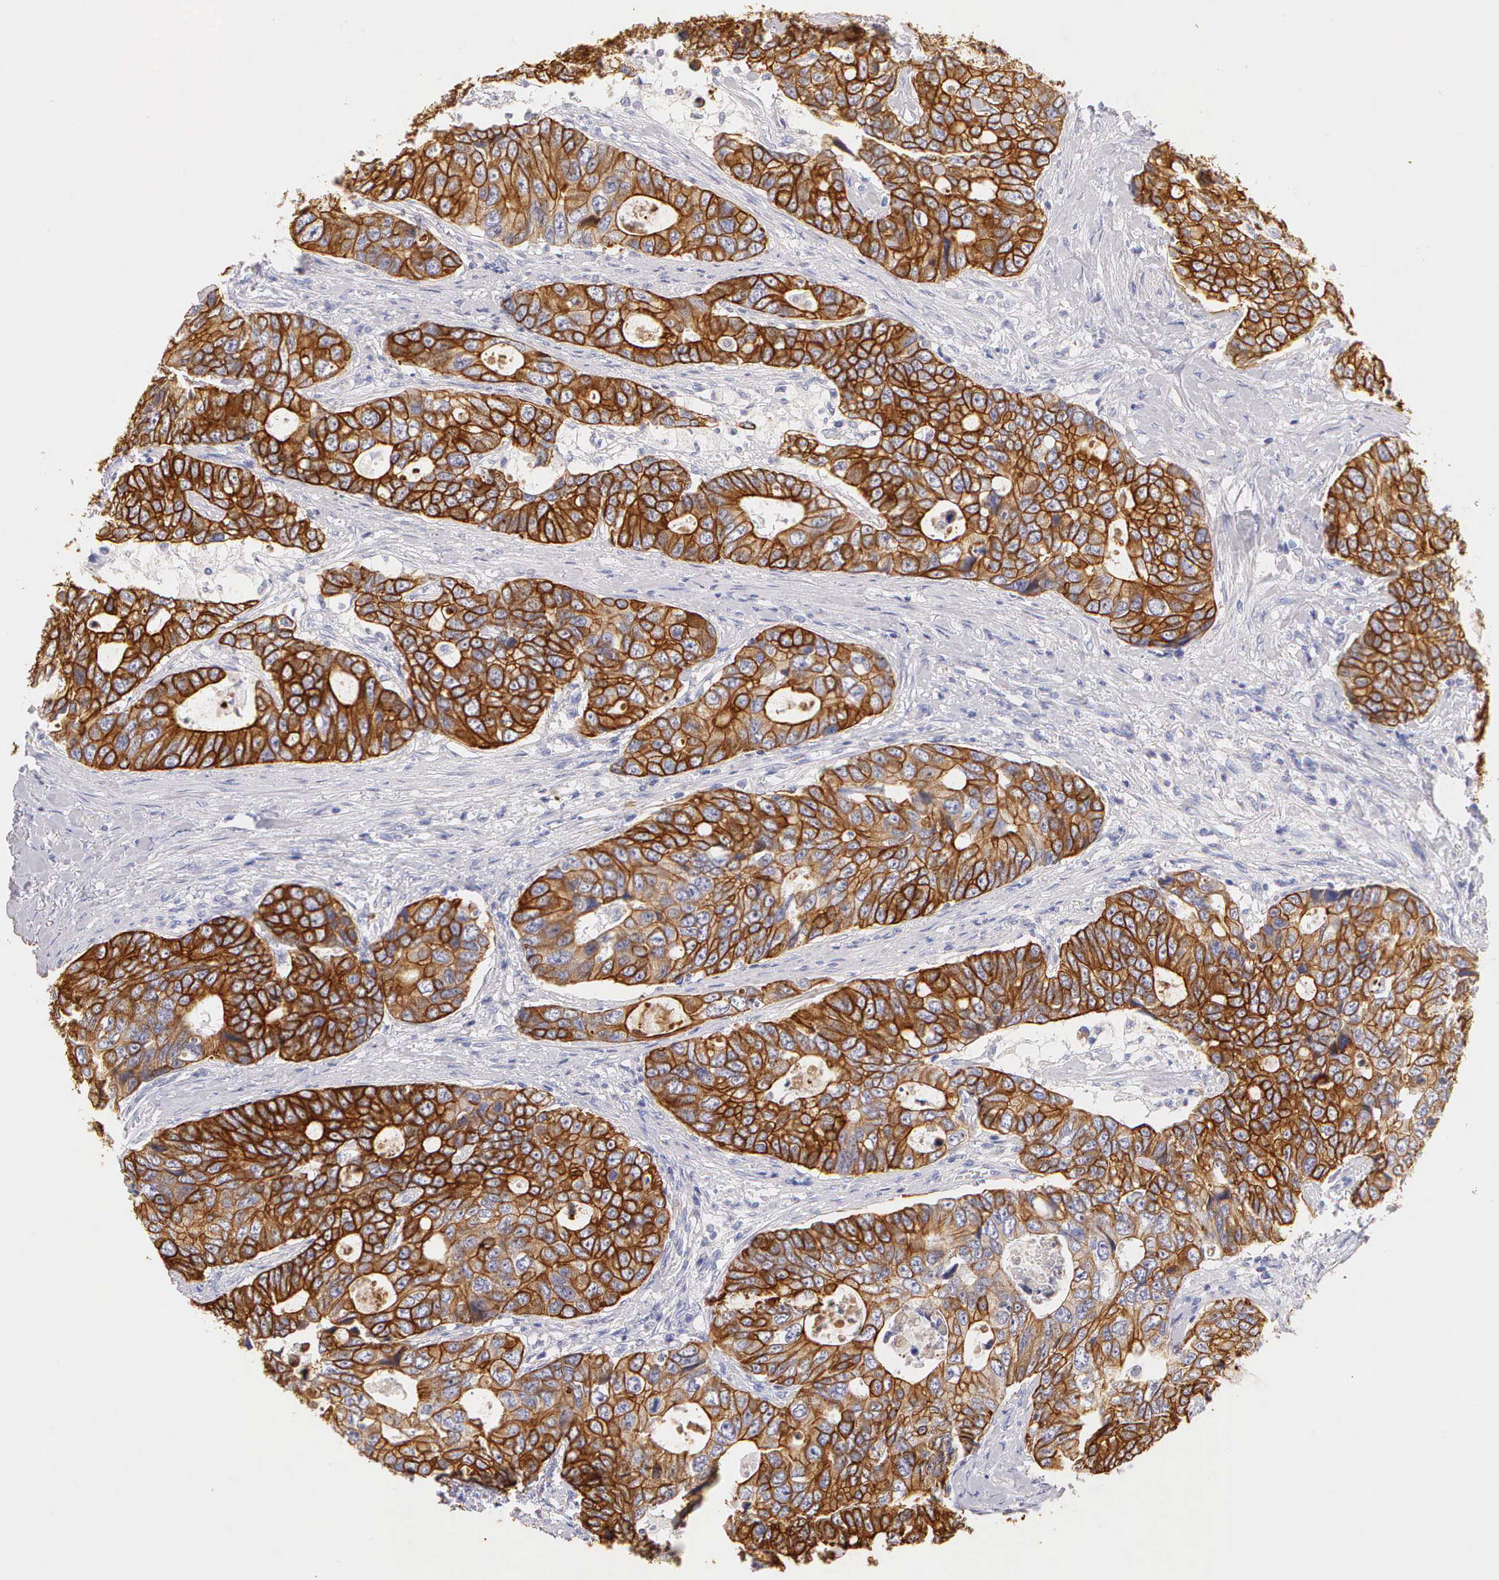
{"staining": {"intensity": "moderate", "quantity": ">75%", "location": "cytoplasmic/membranous"}, "tissue": "colorectal cancer", "cell_type": "Tumor cells", "image_type": "cancer", "snomed": [{"axis": "morphology", "description": "Adenocarcinoma, NOS"}, {"axis": "topography", "description": "Rectum"}], "caption": "Colorectal adenocarcinoma was stained to show a protein in brown. There is medium levels of moderate cytoplasmic/membranous expression in about >75% of tumor cells.", "gene": "KRT17", "patient": {"sex": "female", "age": 67}}